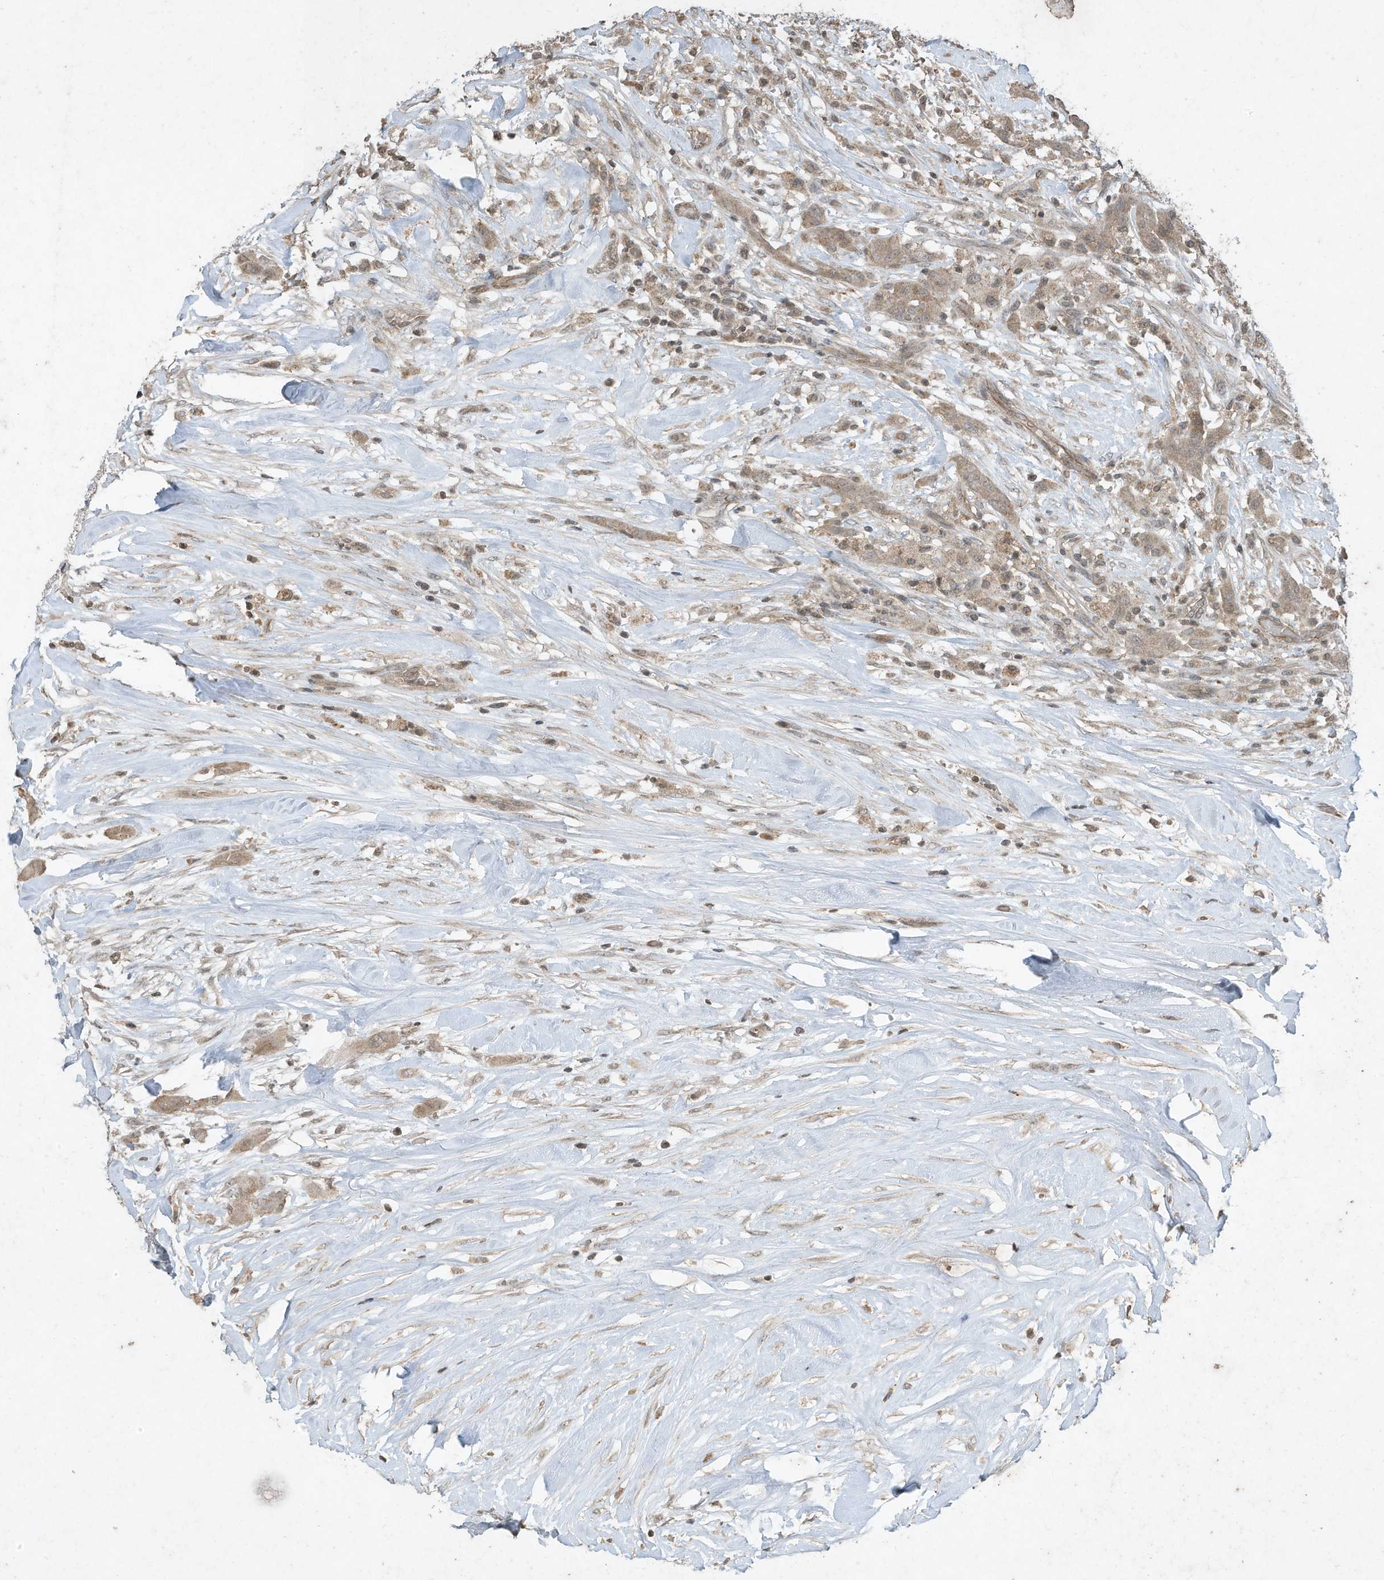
{"staining": {"intensity": "weak", "quantity": ">75%", "location": "cytoplasmic/membranous"}, "tissue": "thyroid cancer", "cell_type": "Tumor cells", "image_type": "cancer", "snomed": [{"axis": "morphology", "description": "Papillary adenocarcinoma, NOS"}, {"axis": "topography", "description": "Thyroid gland"}], "caption": "Protein staining of papillary adenocarcinoma (thyroid) tissue reveals weak cytoplasmic/membranous staining in approximately >75% of tumor cells.", "gene": "MATN2", "patient": {"sex": "female", "age": 59}}